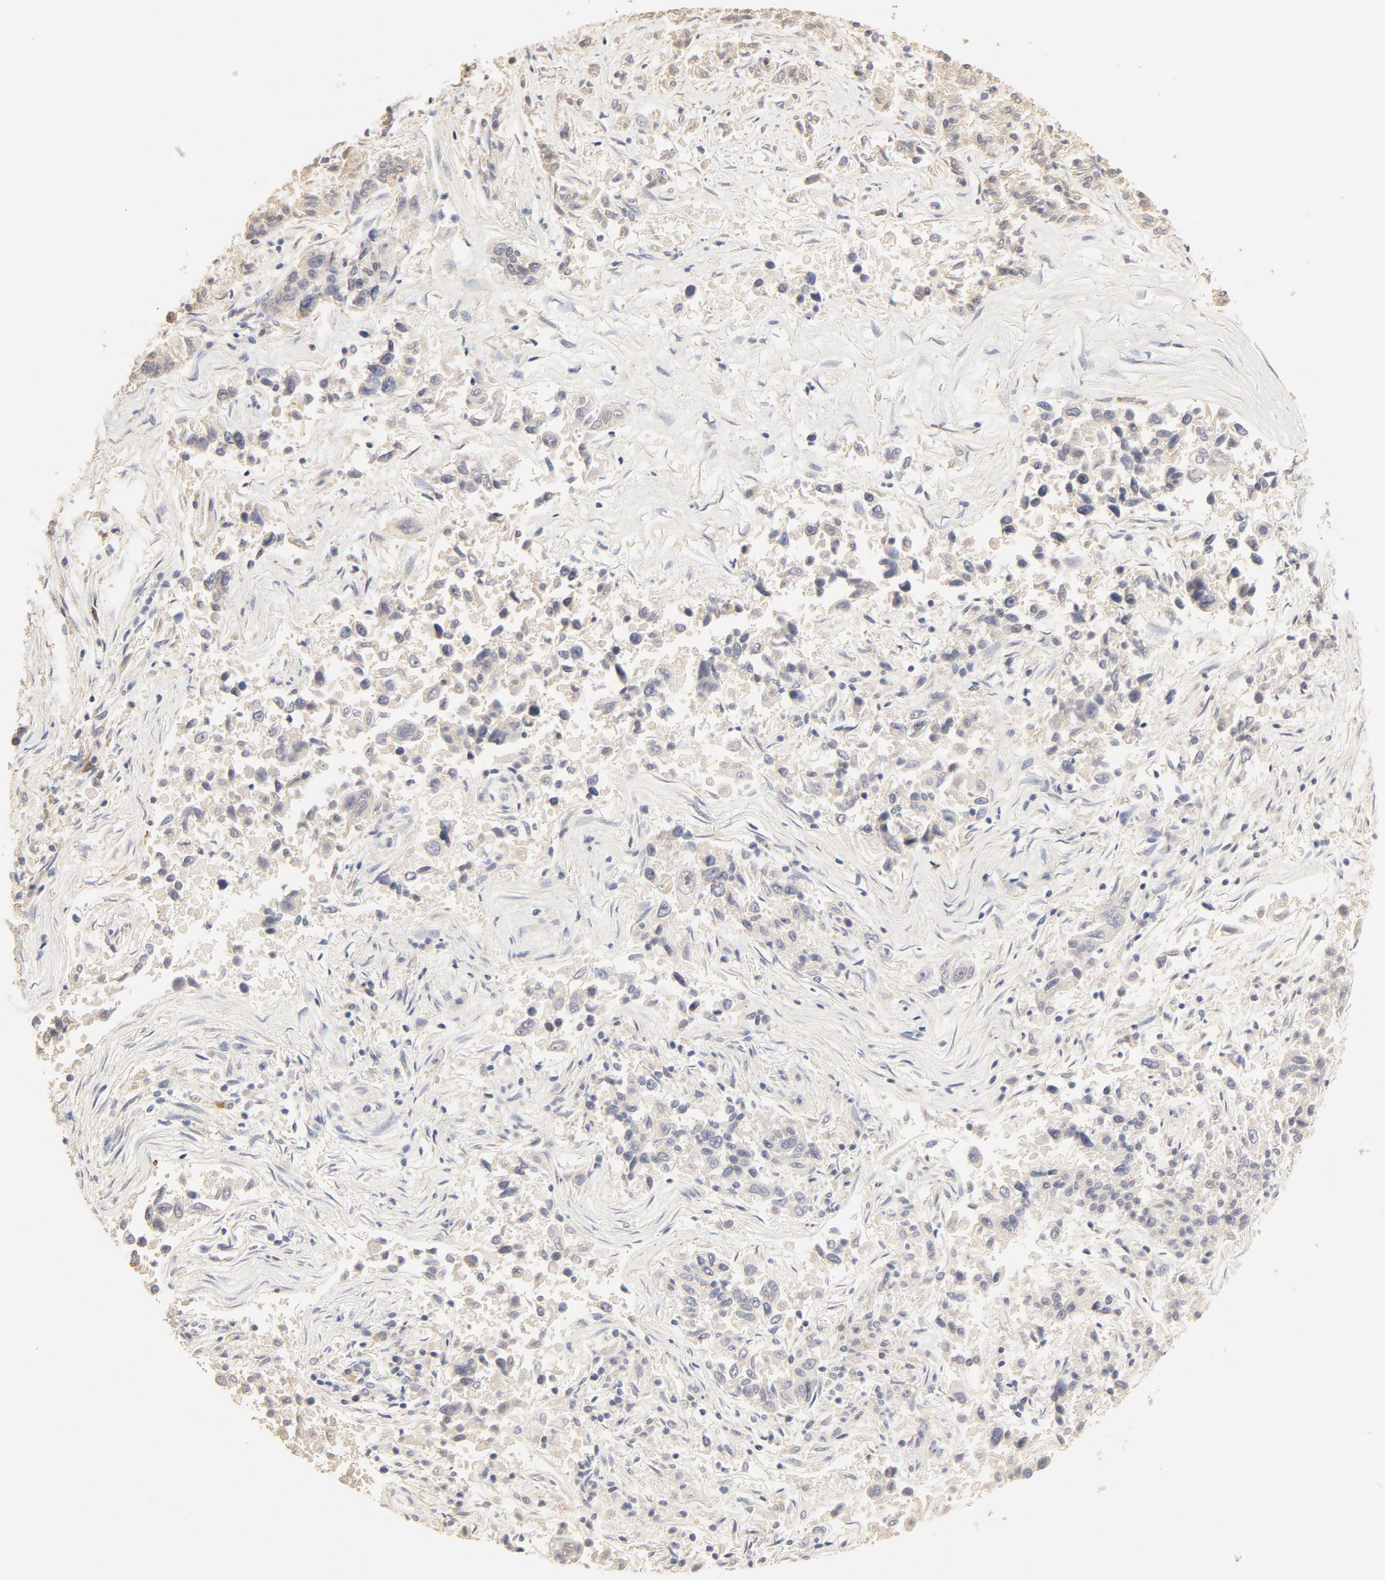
{"staining": {"intensity": "negative", "quantity": "none", "location": "none"}, "tissue": "lung cancer", "cell_type": "Tumor cells", "image_type": "cancer", "snomed": [{"axis": "morphology", "description": "Adenocarcinoma, NOS"}, {"axis": "topography", "description": "Lung"}], "caption": "Tumor cells show no significant positivity in lung cancer (adenocarcinoma).", "gene": "FCGBP", "patient": {"sex": "male", "age": 84}}